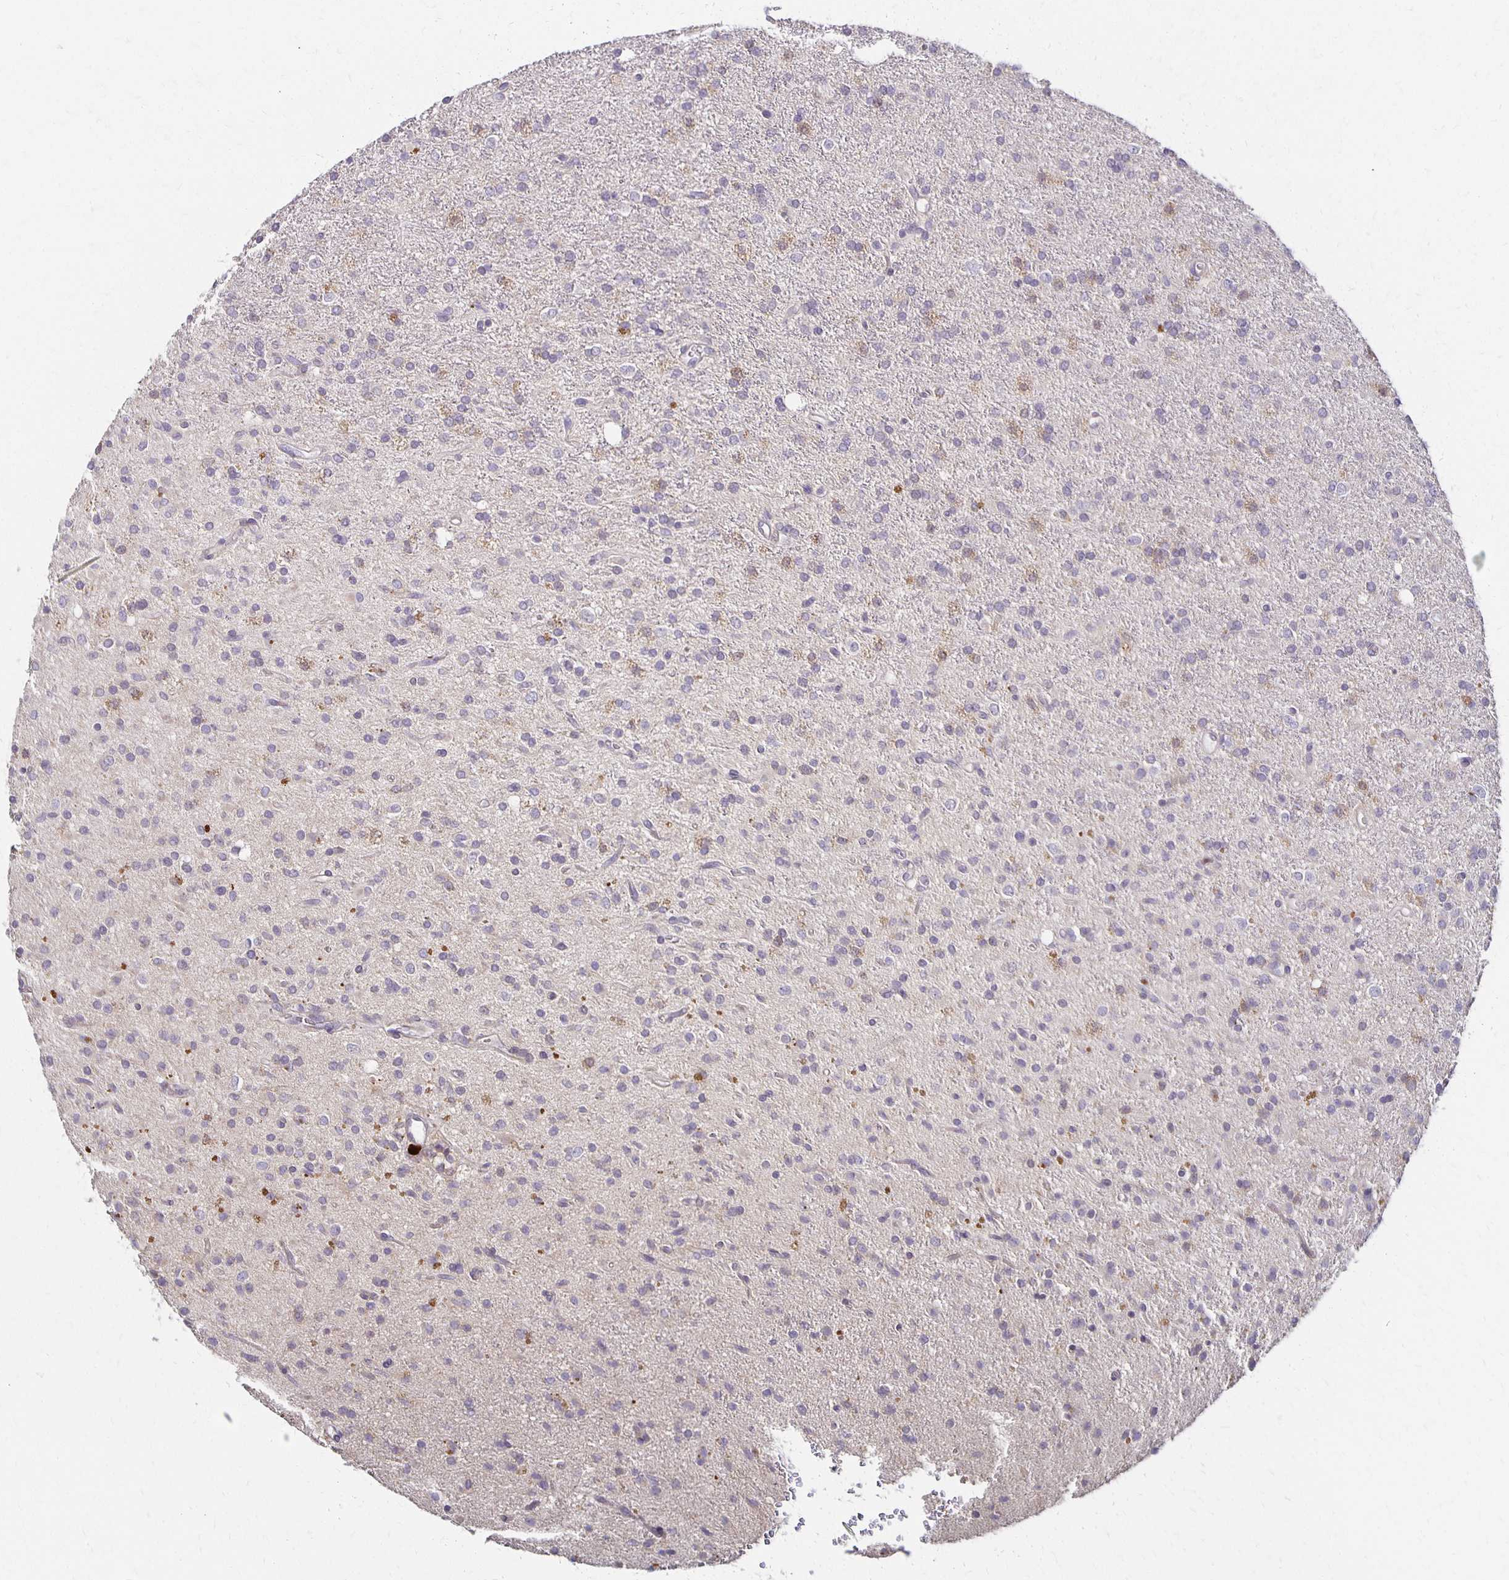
{"staining": {"intensity": "negative", "quantity": "none", "location": "none"}, "tissue": "glioma", "cell_type": "Tumor cells", "image_type": "cancer", "snomed": [{"axis": "morphology", "description": "Glioma, malignant, Low grade"}, {"axis": "topography", "description": "Brain"}], "caption": "The photomicrograph reveals no significant staining in tumor cells of low-grade glioma (malignant).", "gene": "GPX4", "patient": {"sex": "female", "age": 33}}